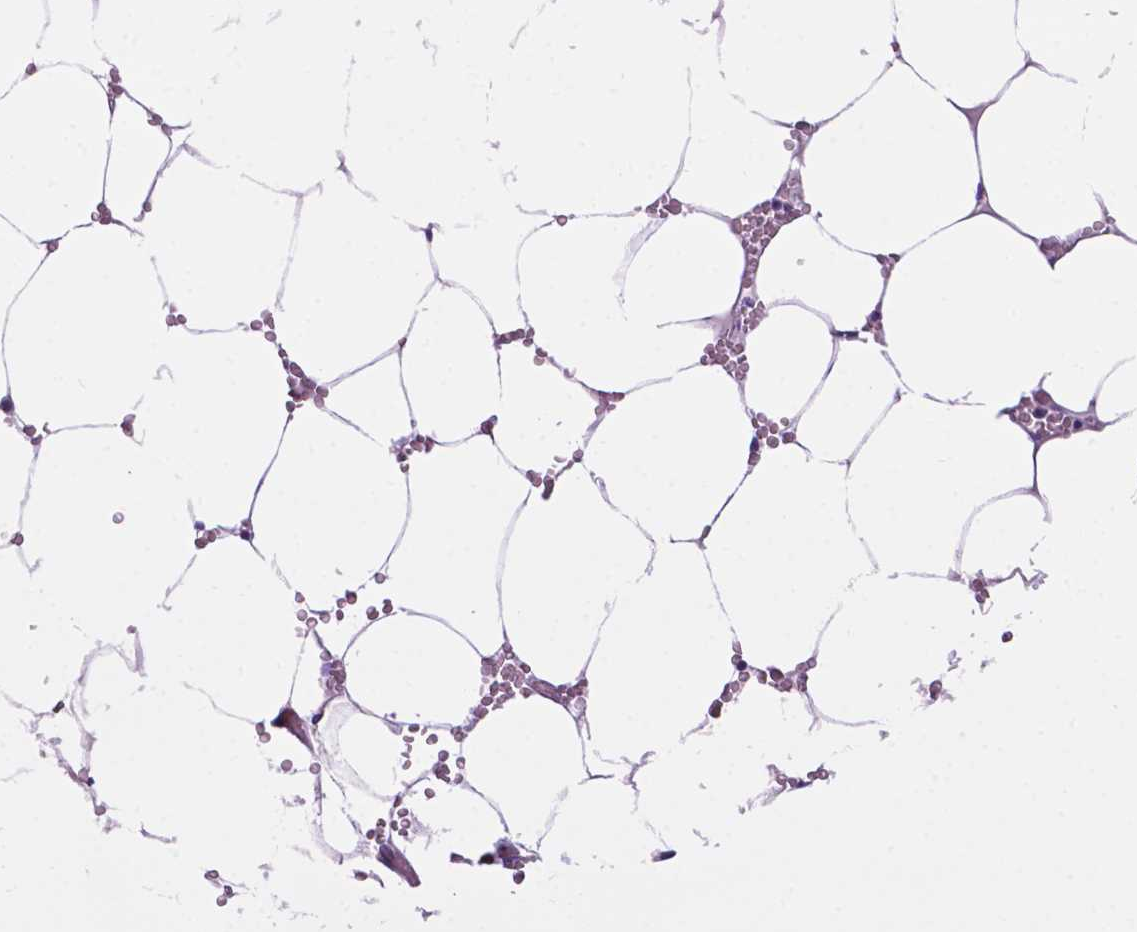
{"staining": {"intensity": "negative", "quantity": "none", "location": "none"}, "tissue": "bone marrow", "cell_type": "Hematopoietic cells", "image_type": "normal", "snomed": [{"axis": "morphology", "description": "Normal tissue, NOS"}, {"axis": "topography", "description": "Bone marrow"}], "caption": "Immunohistochemical staining of benign bone marrow exhibits no significant positivity in hematopoietic cells. Nuclei are stained in blue.", "gene": "PHYHIP", "patient": {"sex": "female", "age": 52}}